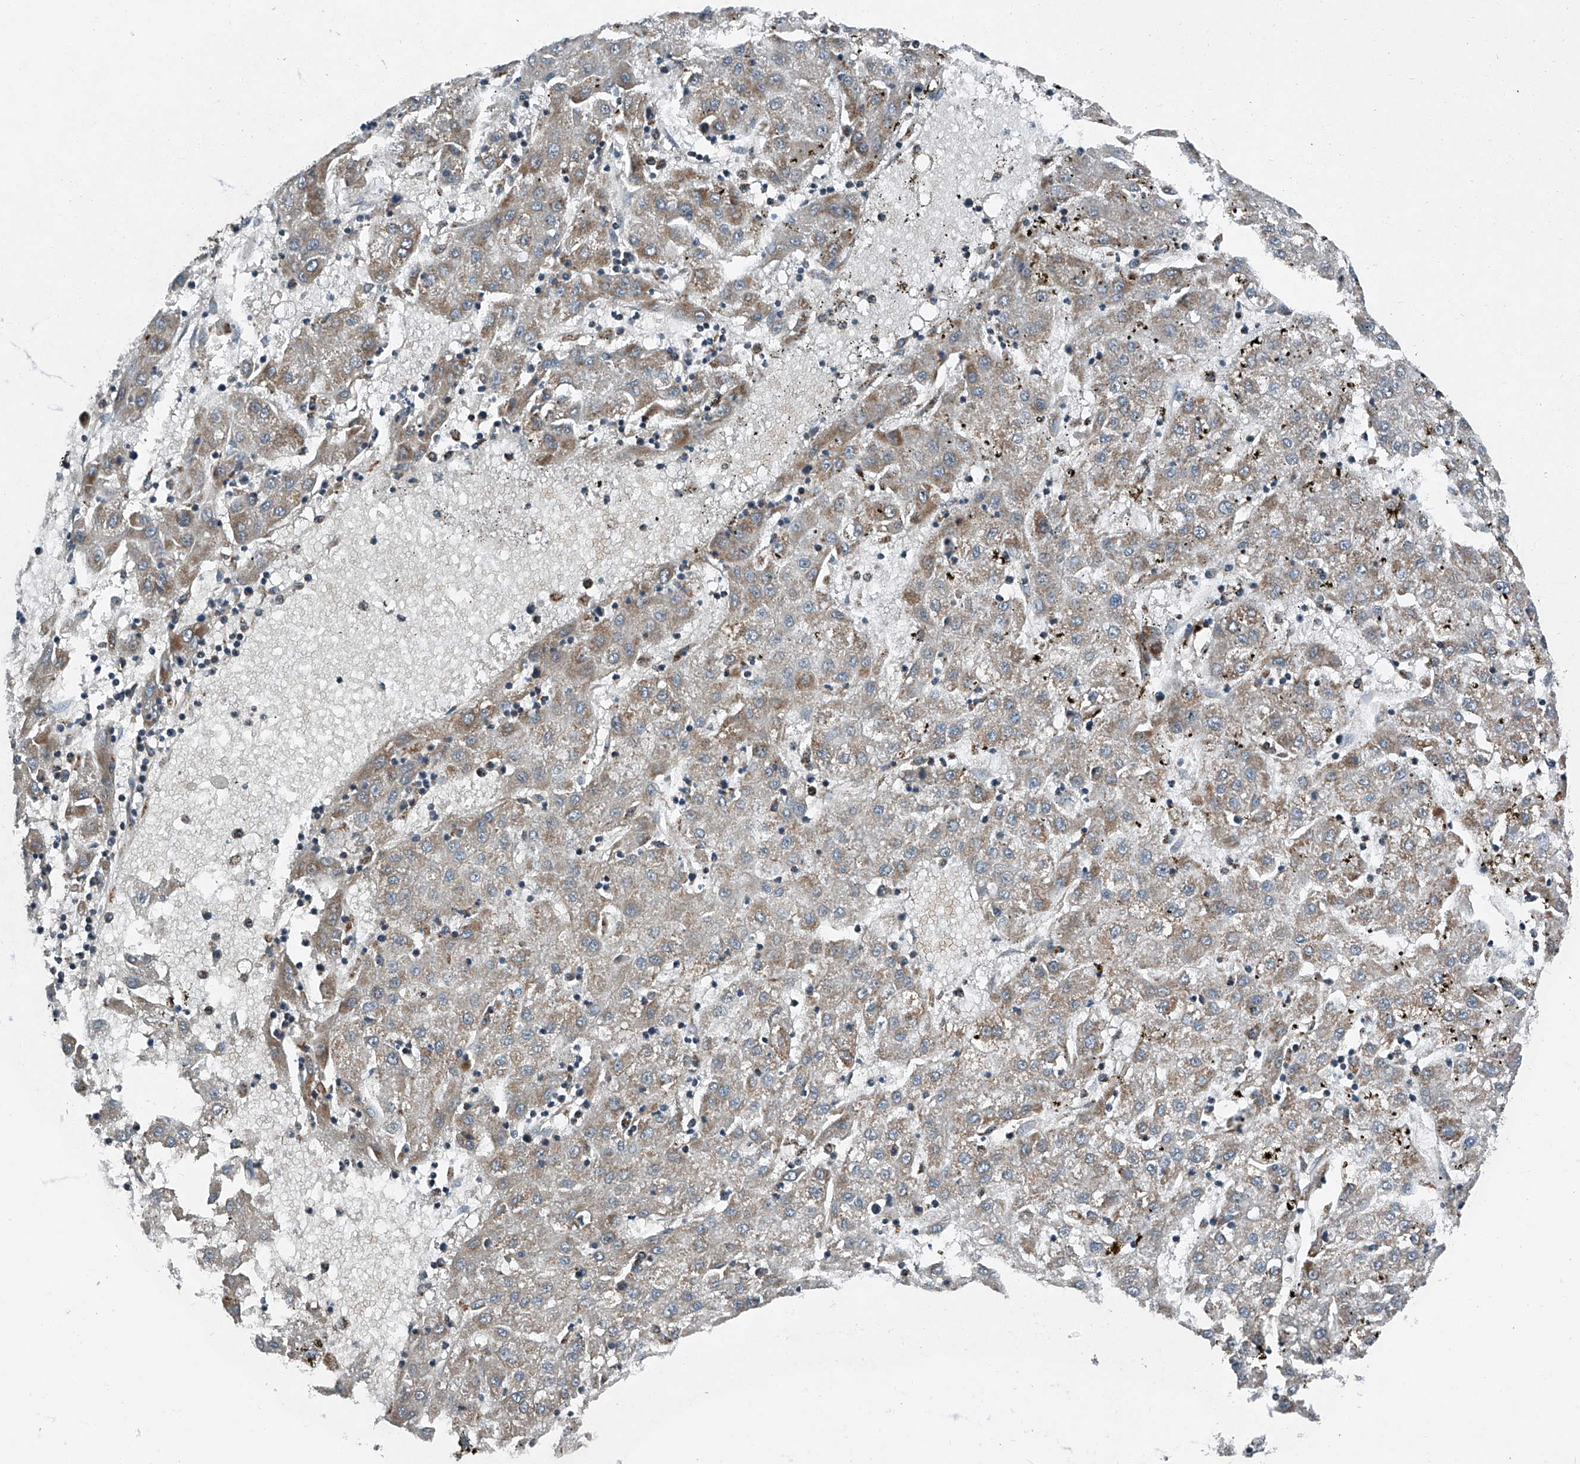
{"staining": {"intensity": "moderate", "quantity": ">75%", "location": "cytoplasmic/membranous"}, "tissue": "liver cancer", "cell_type": "Tumor cells", "image_type": "cancer", "snomed": [{"axis": "morphology", "description": "Carcinoma, Hepatocellular, NOS"}, {"axis": "topography", "description": "Liver"}], "caption": "Immunohistochemistry of human hepatocellular carcinoma (liver) reveals medium levels of moderate cytoplasmic/membranous staining in about >75% of tumor cells. (DAB (3,3'-diaminobenzidine) = brown stain, brightfield microscopy at high magnification).", "gene": "CHRNA7", "patient": {"sex": "male", "age": 72}}